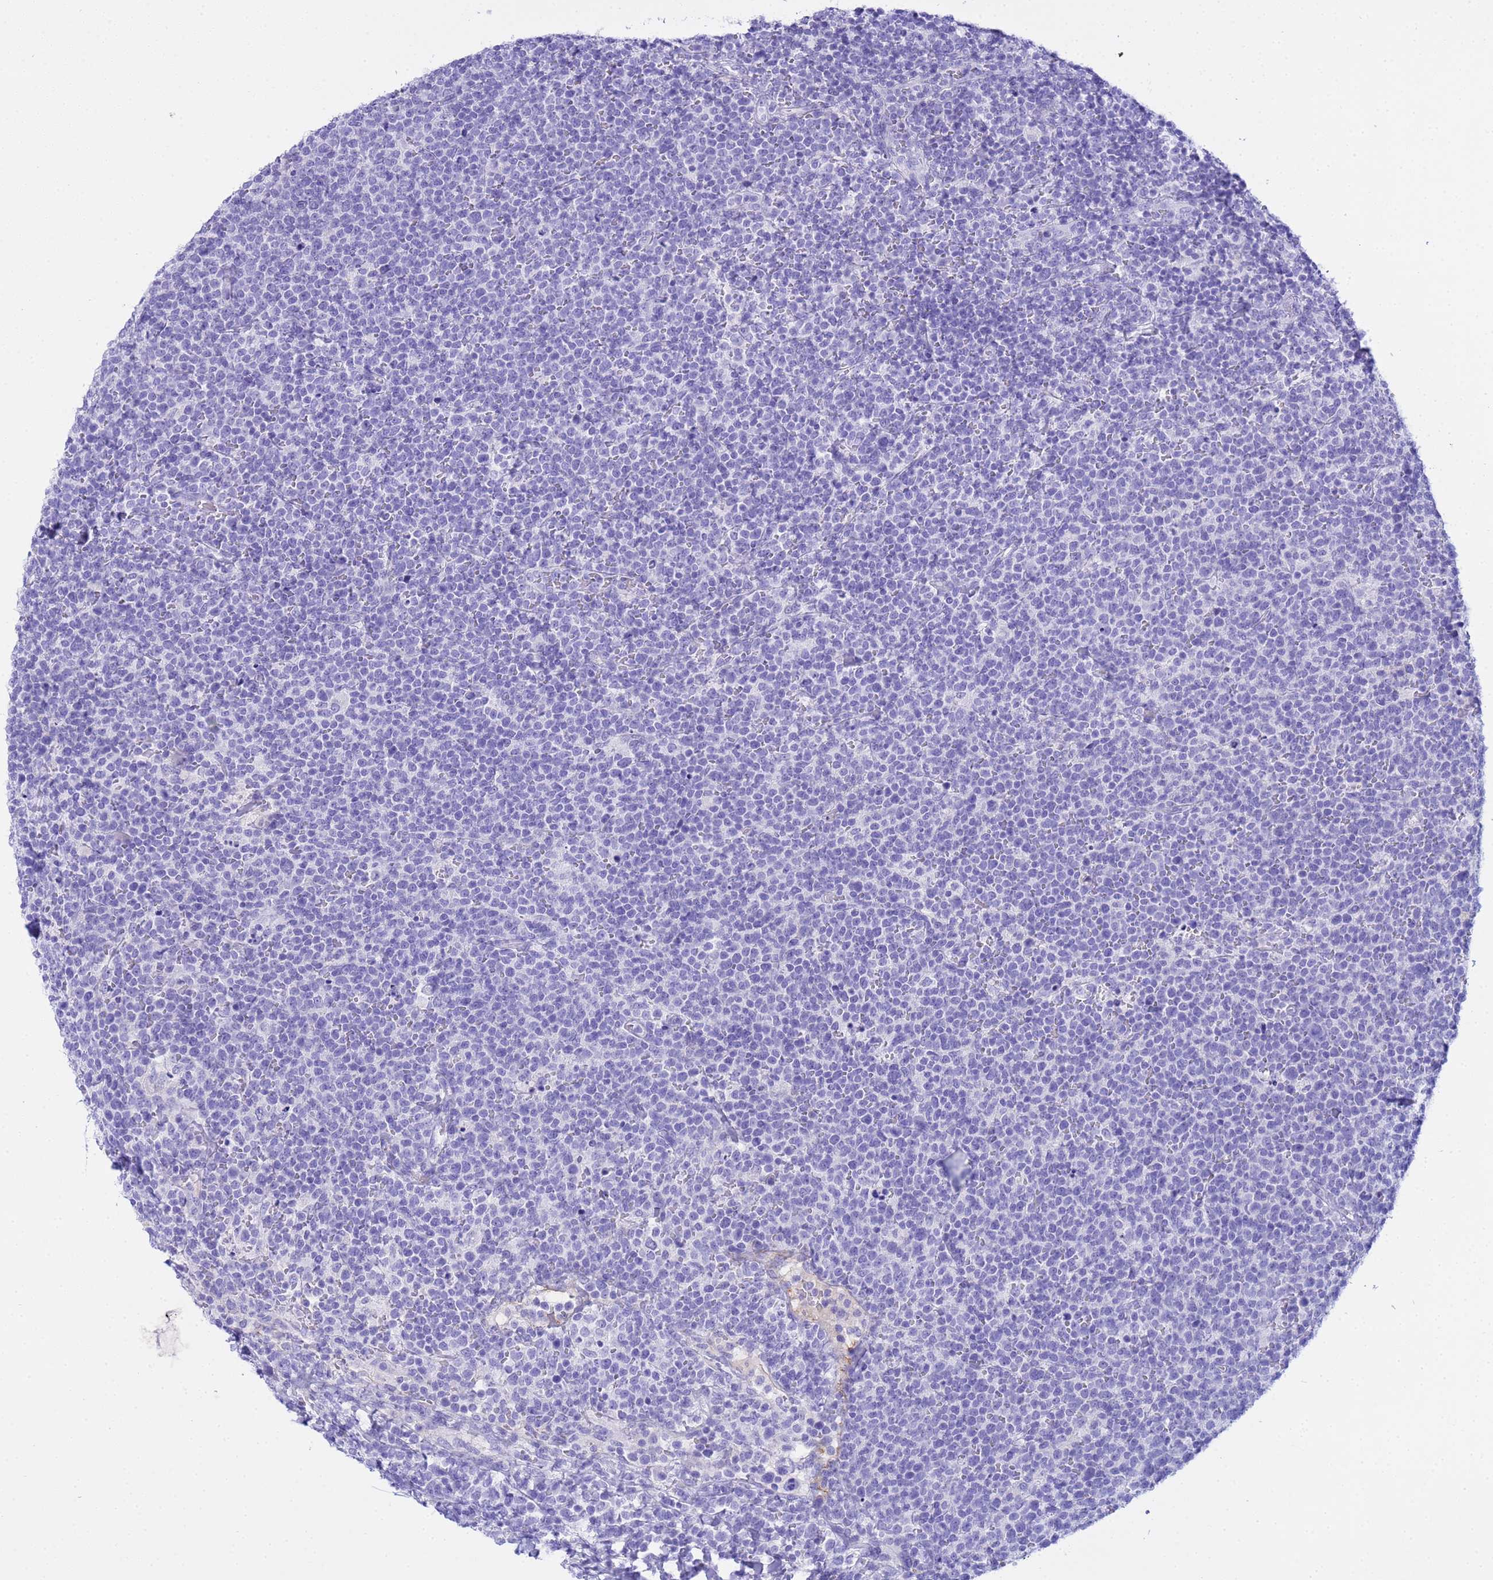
{"staining": {"intensity": "negative", "quantity": "none", "location": "none"}, "tissue": "lymphoma", "cell_type": "Tumor cells", "image_type": "cancer", "snomed": [{"axis": "morphology", "description": "Malignant lymphoma, non-Hodgkin's type, High grade"}, {"axis": "topography", "description": "Lymph node"}], "caption": "Lymphoma stained for a protein using immunohistochemistry shows no staining tumor cells.", "gene": "AQP12A", "patient": {"sex": "male", "age": 61}}